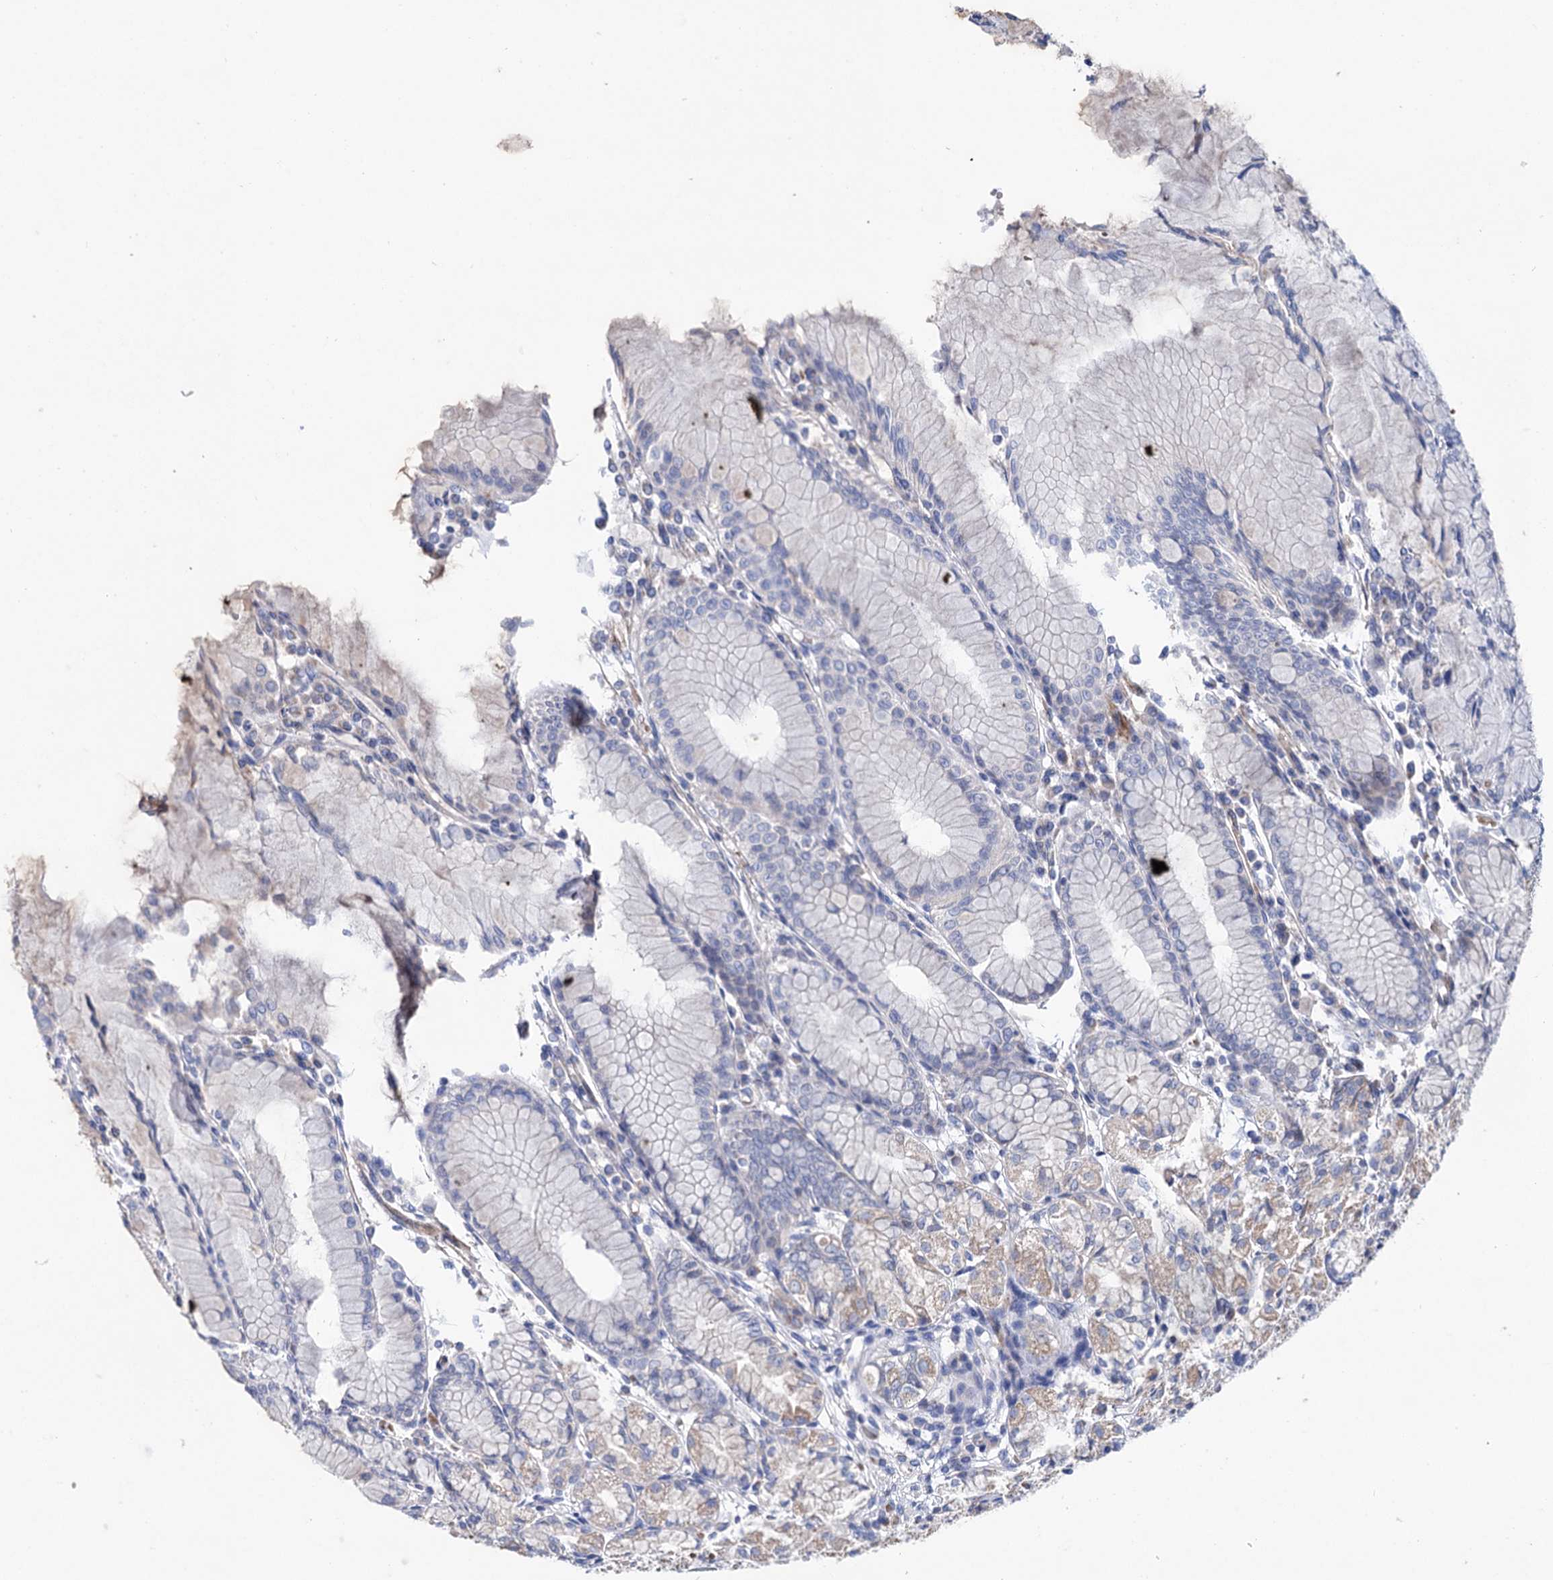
{"staining": {"intensity": "moderate", "quantity": "25%-75%", "location": "cytoplasmic/membranous"}, "tissue": "stomach", "cell_type": "Glandular cells", "image_type": "normal", "snomed": [{"axis": "morphology", "description": "Normal tissue, NOS"}, {"axis": "topography", "description": "Stomach"}], "caption": "IHC micrograph of unremarkable human stomach stained for a protein (brown), which displays medium levels of moderate cytoplasmic/membranous positivity in approximately 25%-75% of glandular cells.", "gene": "YARS2", "patient": {"sex": "female", "age": 57}}